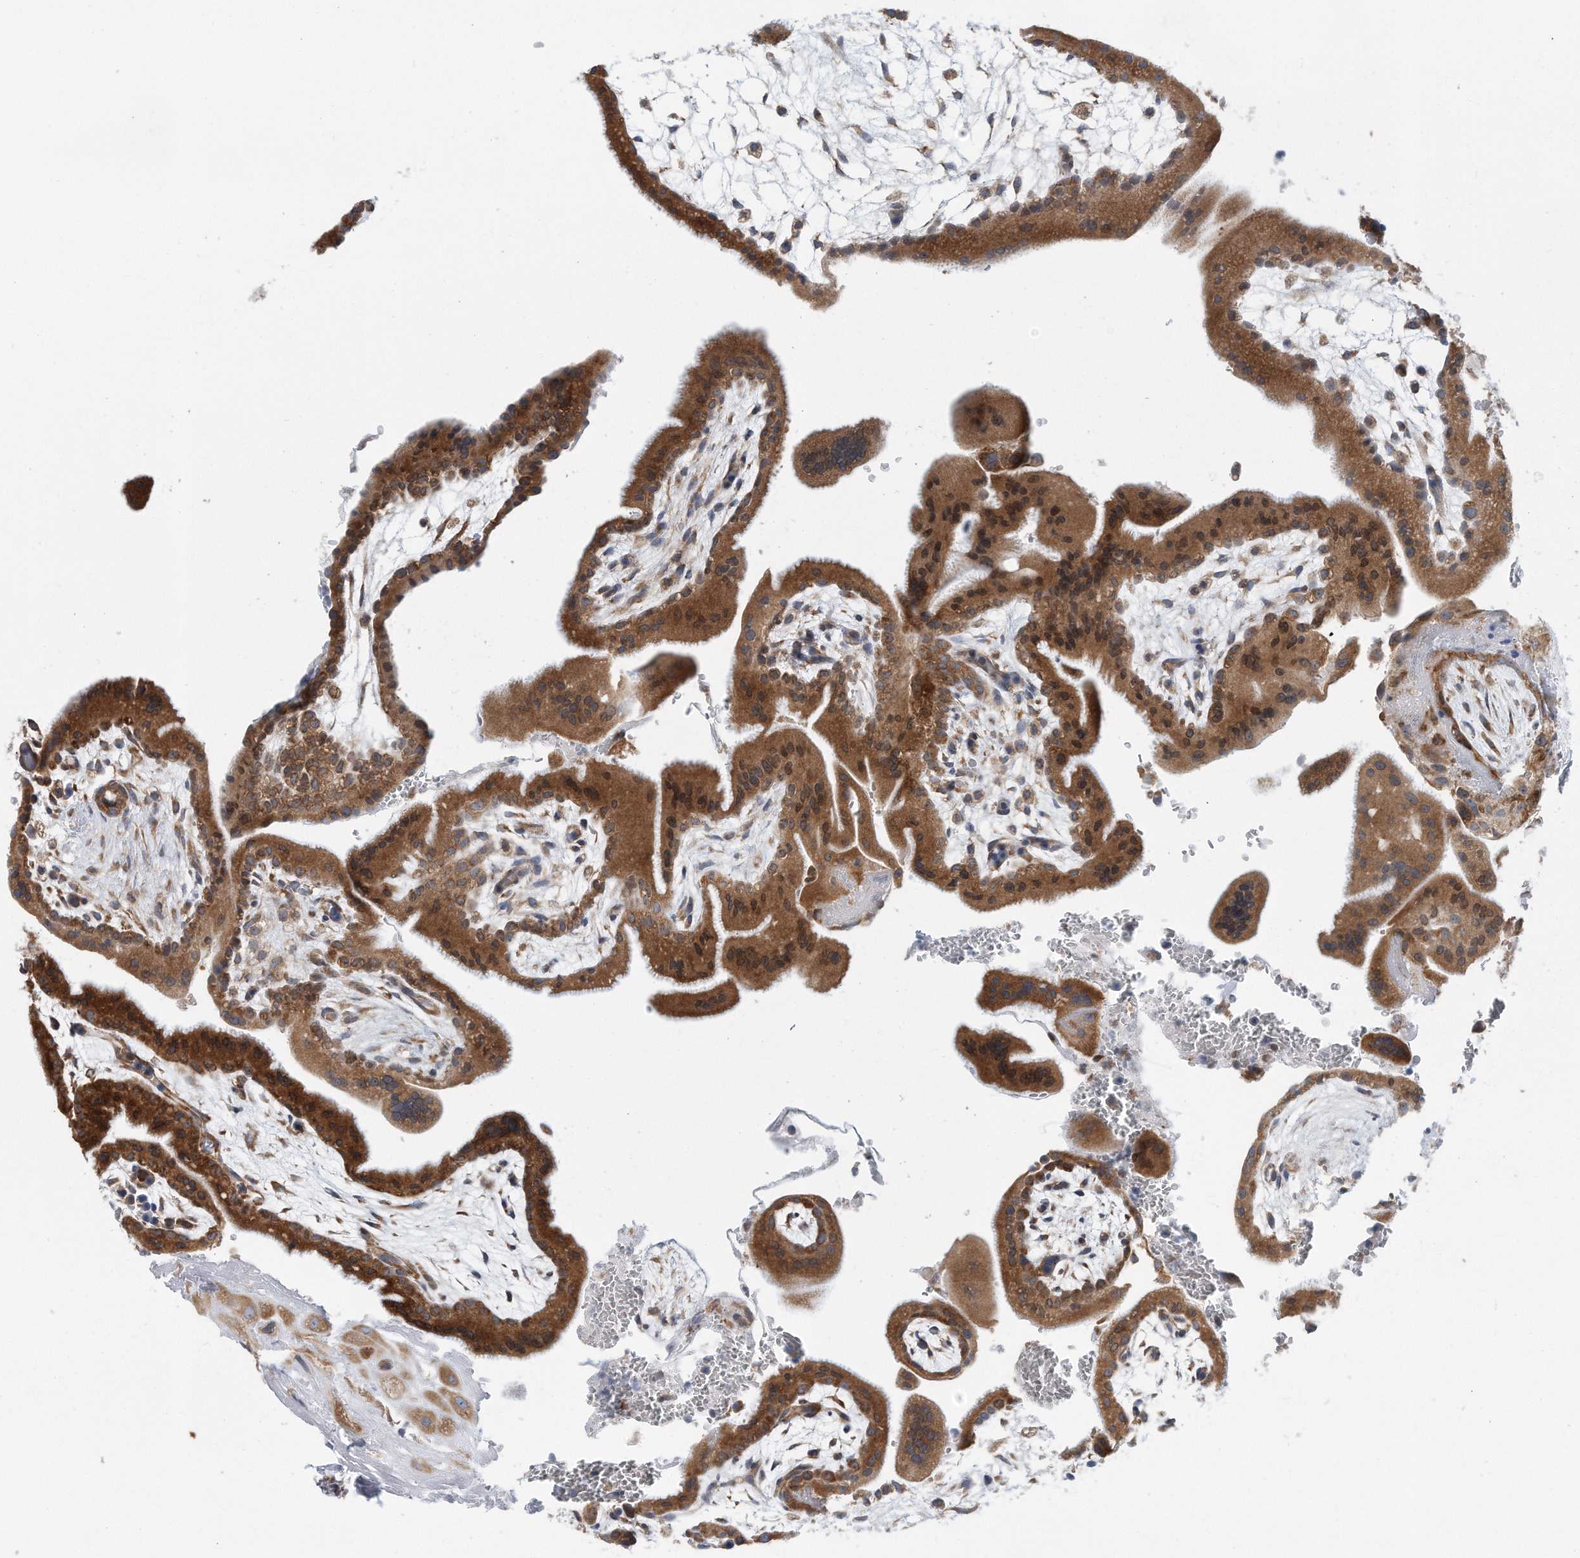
{"staining": {"intensity": "moderate", "quantity": ">75%", "location": "cytoplasmic/membranous"}, "tissue": "placenta", "cell_type": "Decidual cells", "image_type": "normal", "snomed": [{"axis": "morphology", "description": "Normal tissue, NOS"}, {"axis": "topography", "description": "Placenta"}], "caption": "Immunohistochemical staining of benign human placenta shows >75% levels of moderate cytoplasmic/membranous protein staining in about >75% of decidual cells.", "gene": "RPL26L1", "patient": {"sex": "female", "age": 35}}